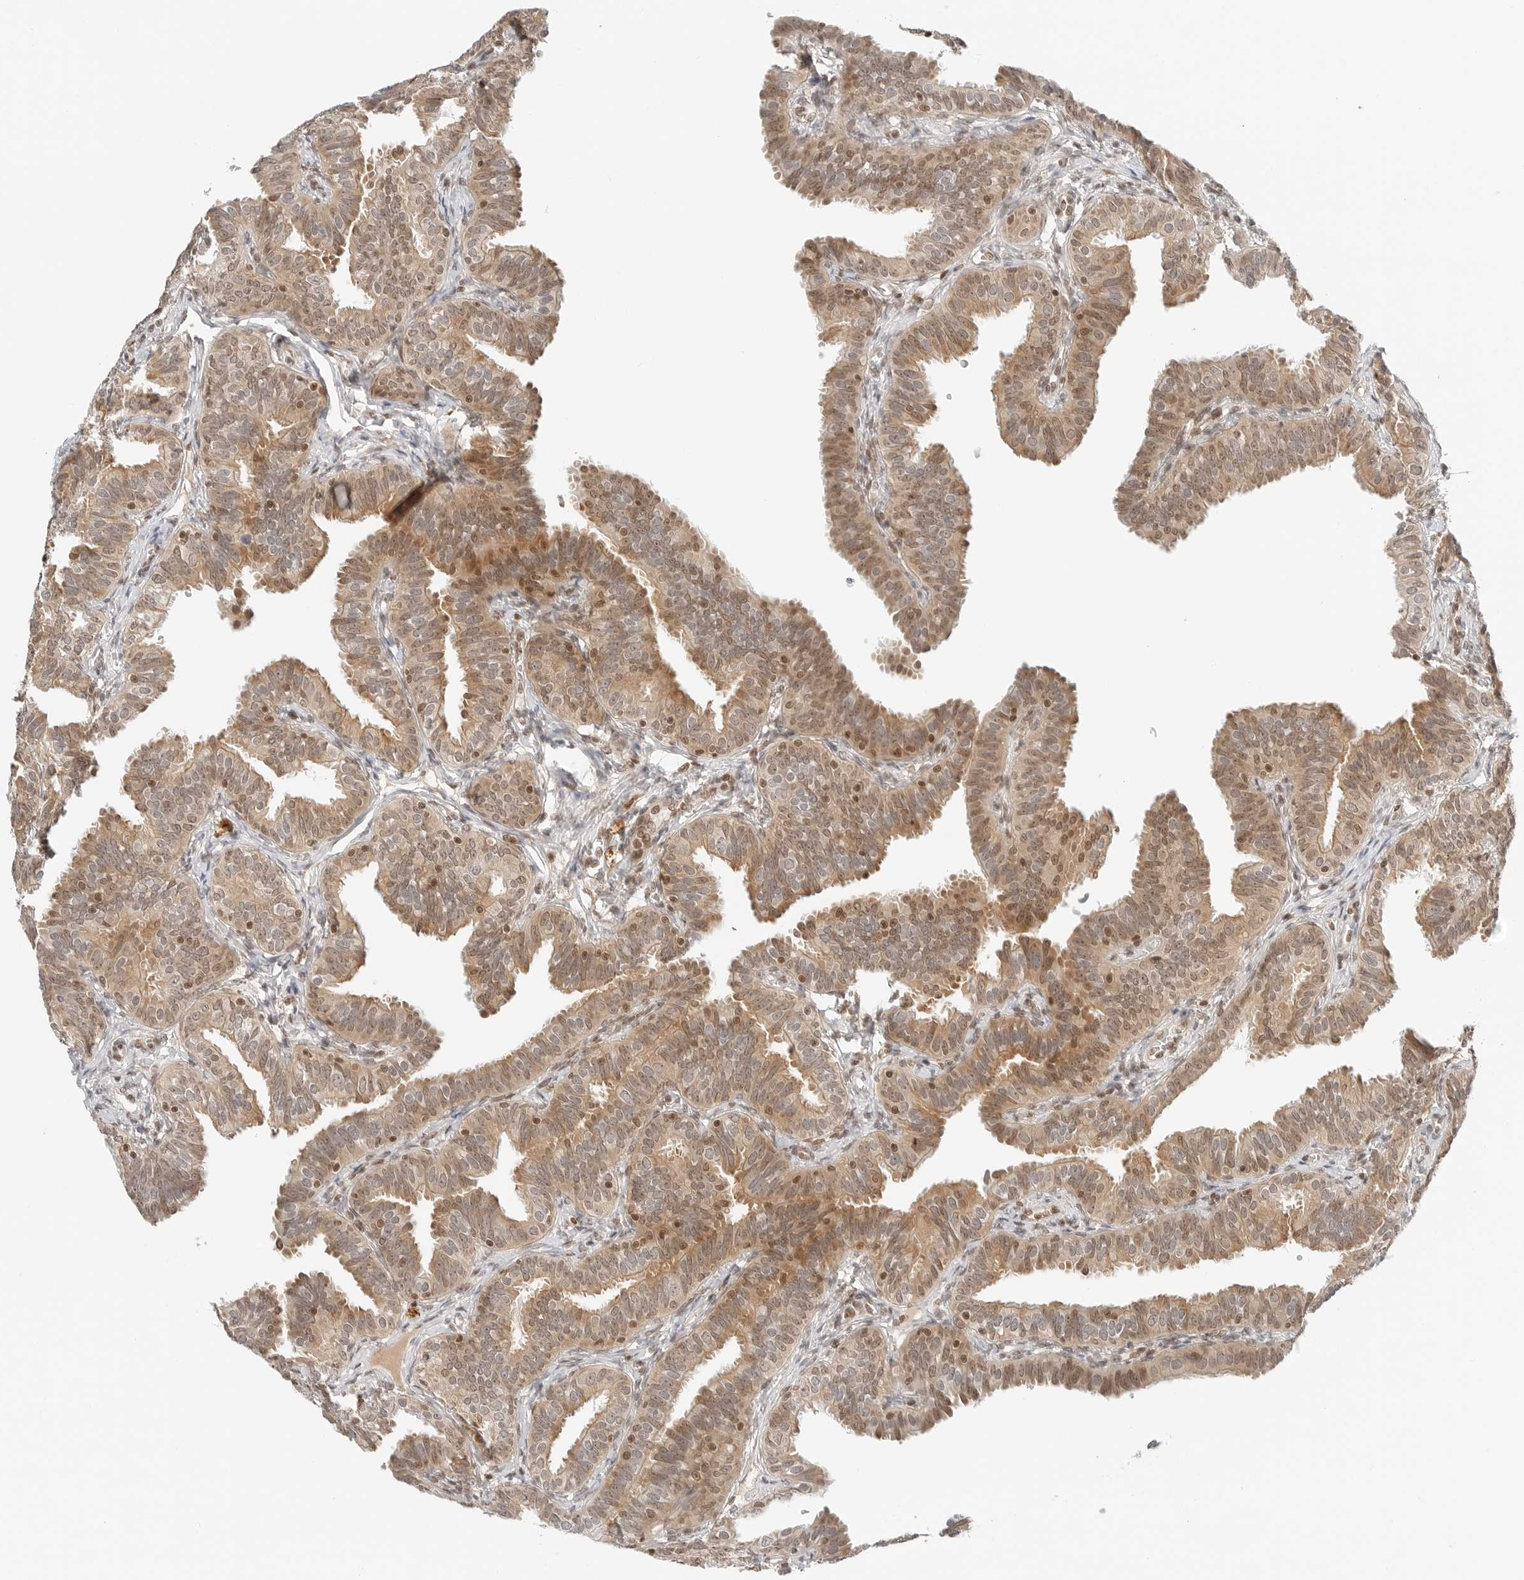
{"staining": {"intensity": "moderate", "quantity": ">75%", "location": "cytoplasmic/membranous,nuclear"}, "tissue": "fallopian tube", "cell_type": "Glandular cells", "image_type": "normal", "snomed": [{"axis": "morphology", "description": "Normal tissue, NOS"}, {"axis": "topography", "description": "Fallopian tube"}], "caption": "A medium amount of moderate cytoplasmic/membranous,nuclear positivity is present in about >75% of glandular cells in benign fallopian tube.", "gene": "CRTC2", "patient": {"sex": "female", "age": 35}}